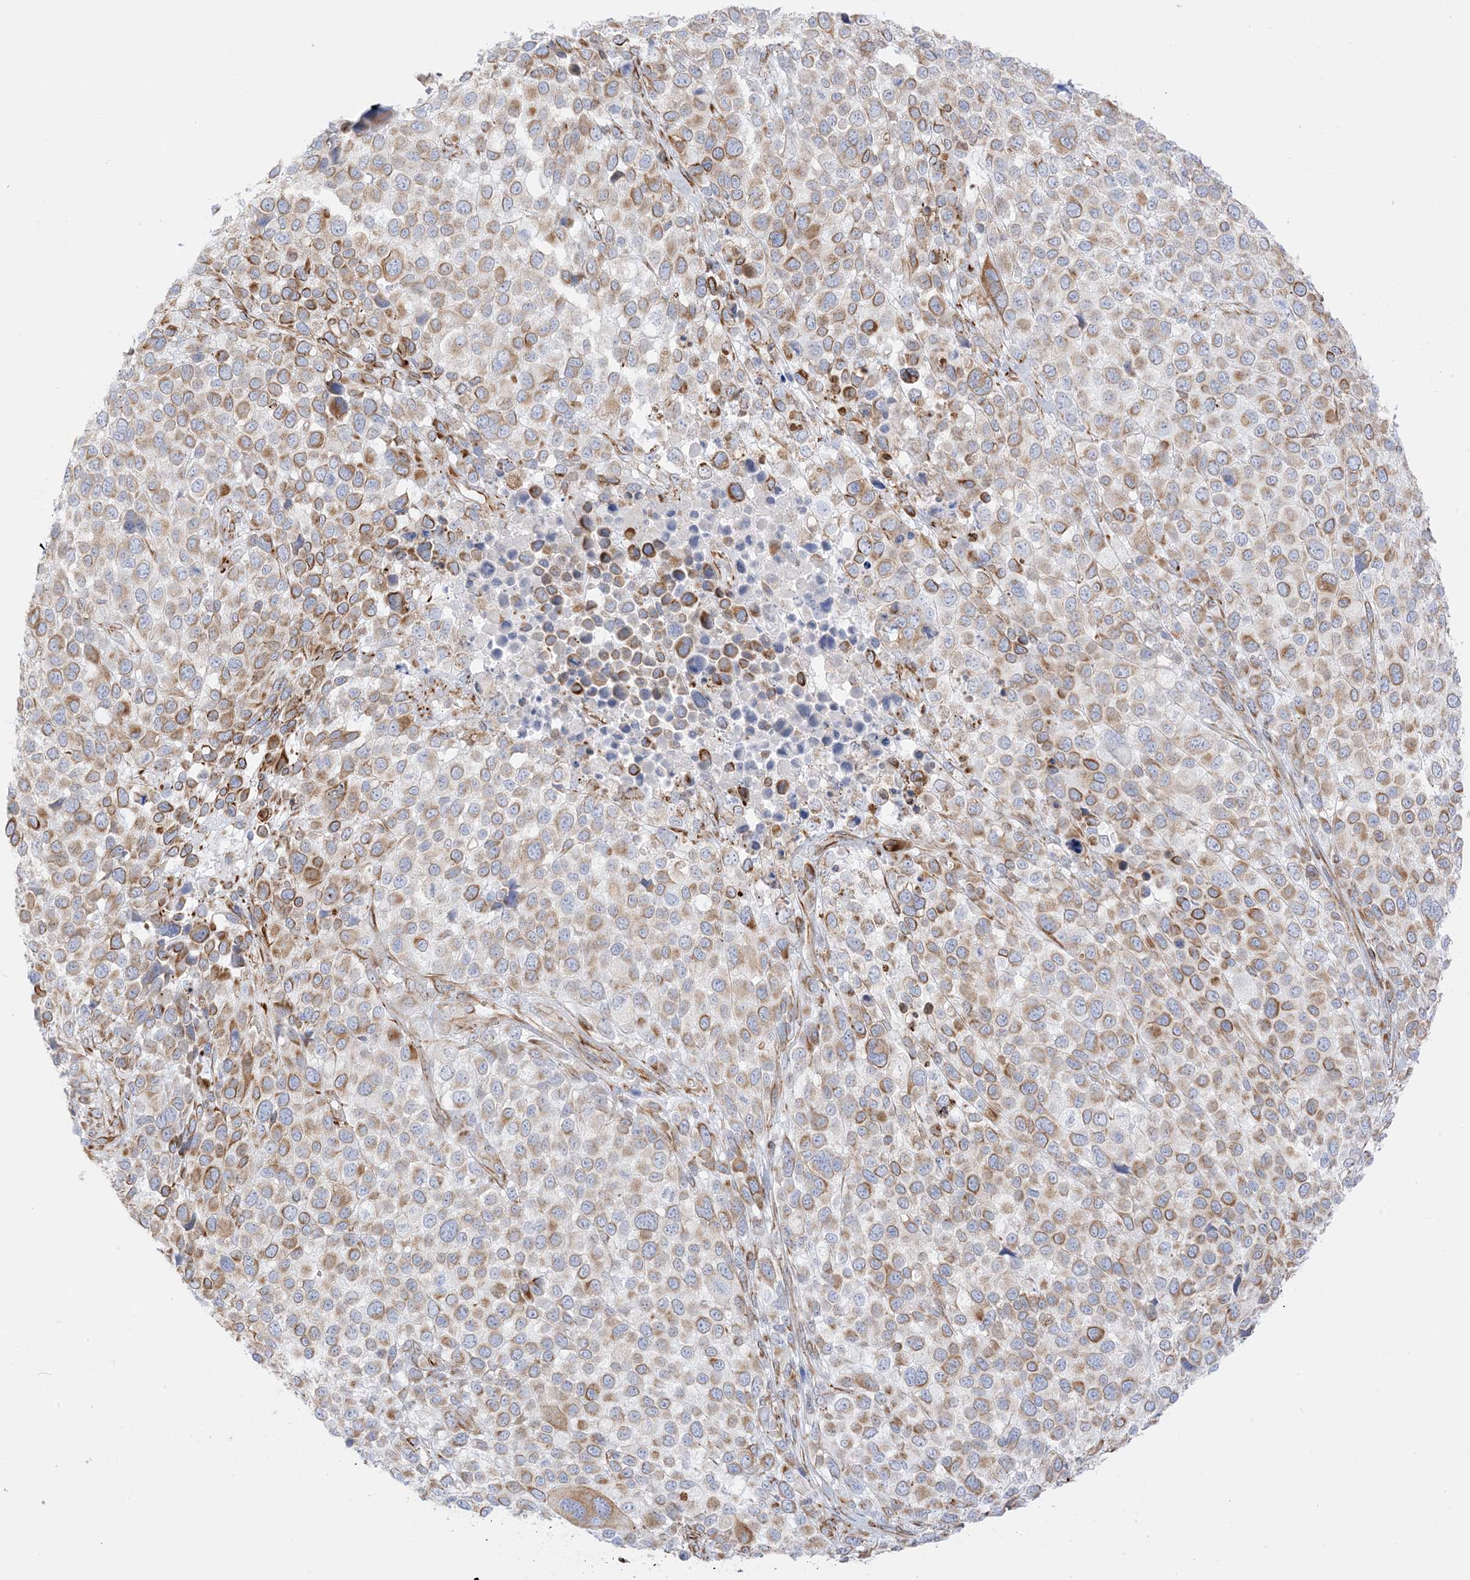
{"staining": {"intensity": "moderate", "quantity": "25%-75%", "location": "cytoplasmic/membranous"}, "tissue": "melanoma", "cell_type": "Tumor cells", "image_type": "cancer", "snomed": [{"axis": "morphology", "description": "Malignant melanoma, NOS"}, {"axis": "topography", "description": "Skin of trunk"}], "caption": "Tumor cells reveal medium levels of moderate cytoplasmic/membranous positivity in approximately 25%-75% of cells in human melanoma. The protein is shown in brown color, while the nuclei are stained blue.", "gene": "PID1", "patient": {"sex": "male", "age": 71}}